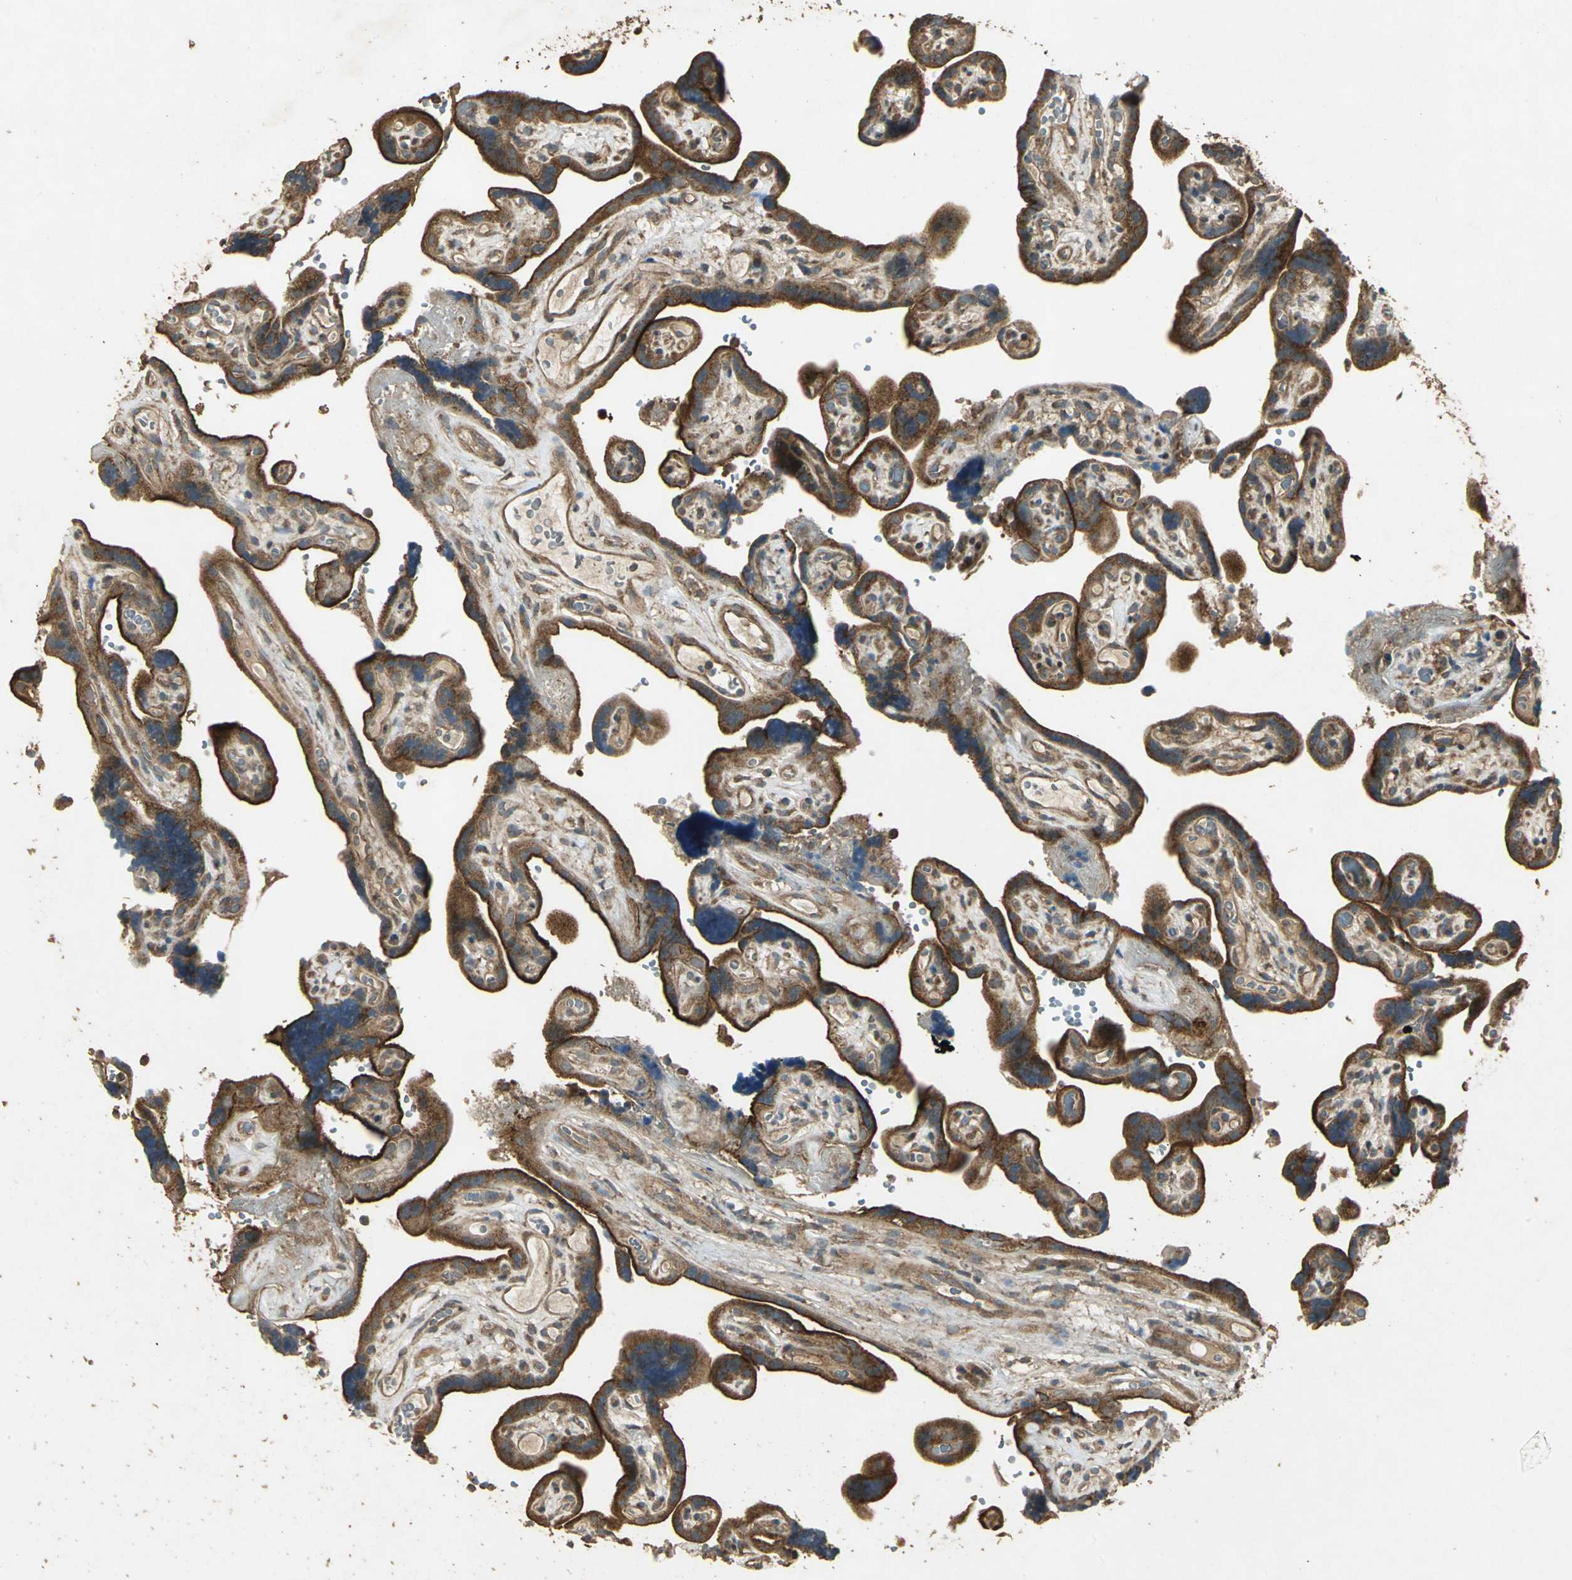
{"staining": {"intensity": "strong", "quantity": ">75%", "location": "cytoplasmic/membranous"}, "tissue": "placenta", "cell_type": "Trophoblastic cells", "image_type": "normal", "snomed": [{"axis": "morphology", "description": "Normal tissue, NOS"}, {"axis": "topography", "description": "Placenta"}], "caption": "Protein analysis of unremarkable placenta displays strong cytoplasmic/membranous staining in about >75% of trophoblastic cells. Nuclei are stained in blue.", "gene": "KANK1", "patient": {"sex": "female", "age": 30}}